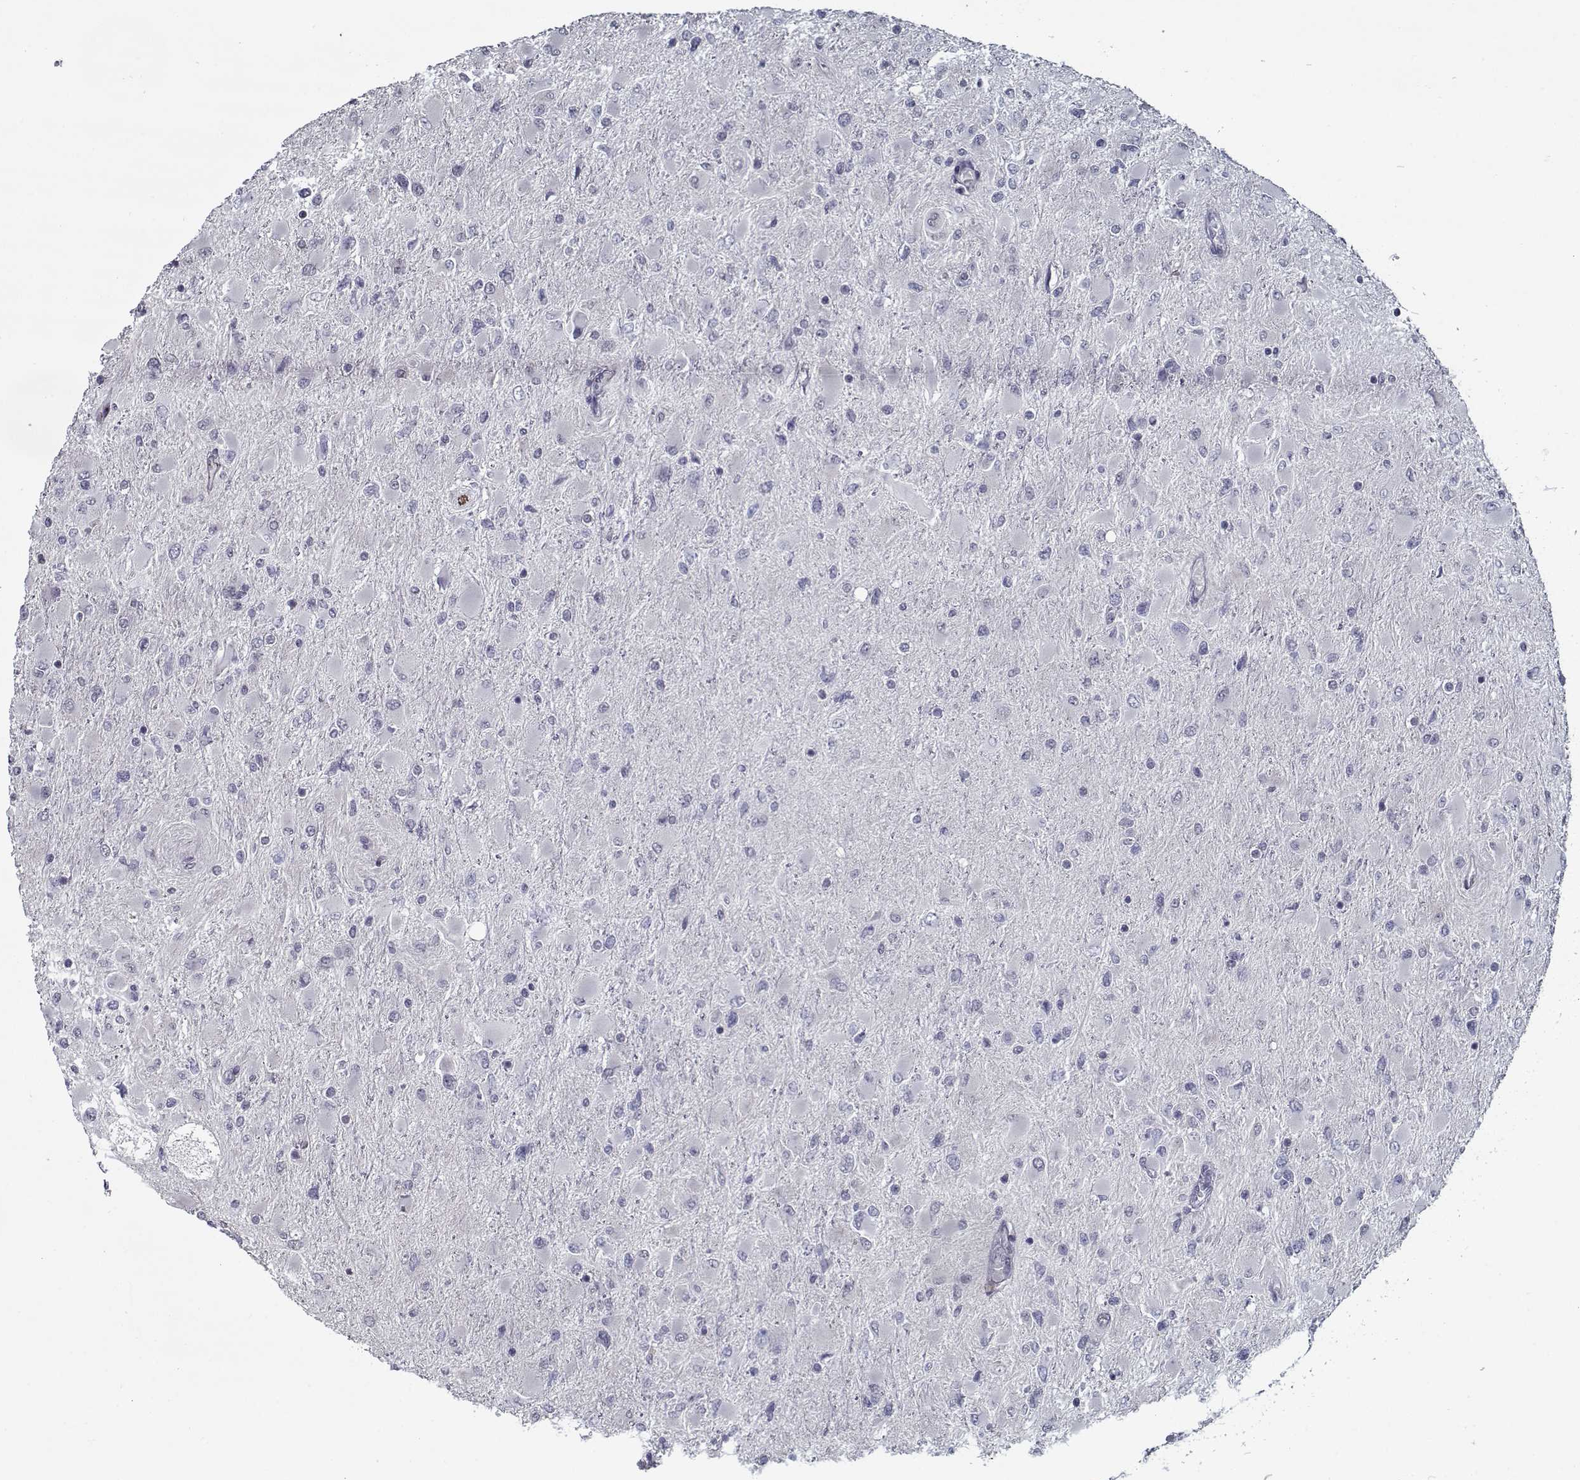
{"staining": {"intensity": "negative", "quantity": "none", "location": "none"}, "tissue": "glioma", "cell_type": "Tumor cells", "image_type": "cancer", "snomed": [{"axis": "morphology", "description": "Glioma, malignant, High grade"}, {"axis": "topography", "description": "Cerebral cortex"}], "caption": "This photomicrograph is of malignant glioma (high-grade) stained with IHC to label a protein in brown with the nuclei are counter-stained blue. There is no staining in tumor cells. (DAB (3,3'-diaminobenzidine) IHC, high magnification).", "gene": "SEC16B", "patient": {"sex": "female", "age": 36}}